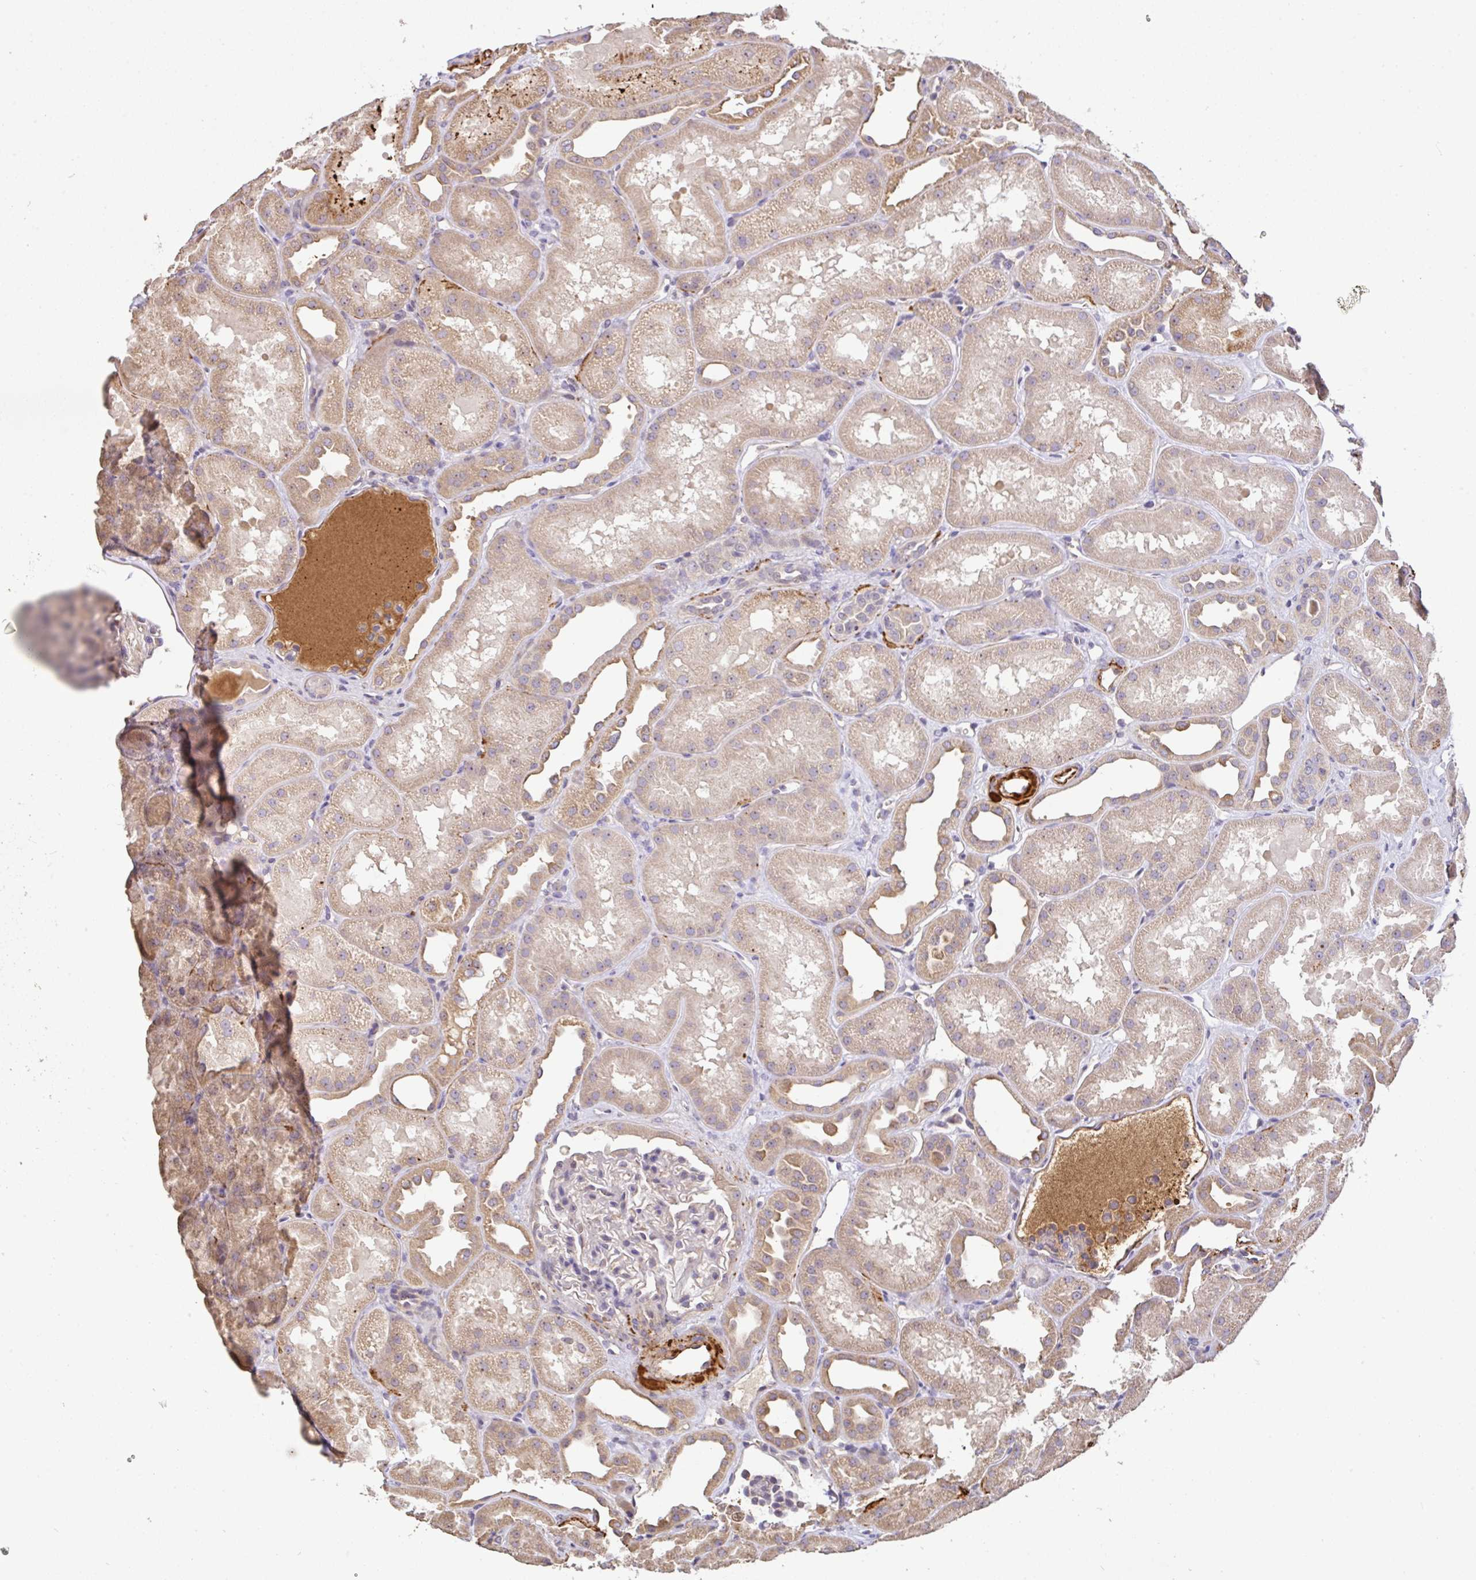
{"staining": {"intensity": "negative", "quantity": "none", "location": "none"}, "tissue": "kidney", "cell_type": "Cells in glomeruli", "image_type": "normal", "snomed": [{"axis": "morphology", "description": "Normal tissue, NOS"}, {"axis": "topography", "description": "Kidney"}], "caption": "This is an IHC image of normal kidney. There is no positivity in cells in glomeruli.", "gene": "C1QTNF9B", "patient": {"sex": "male", "age": 61}}